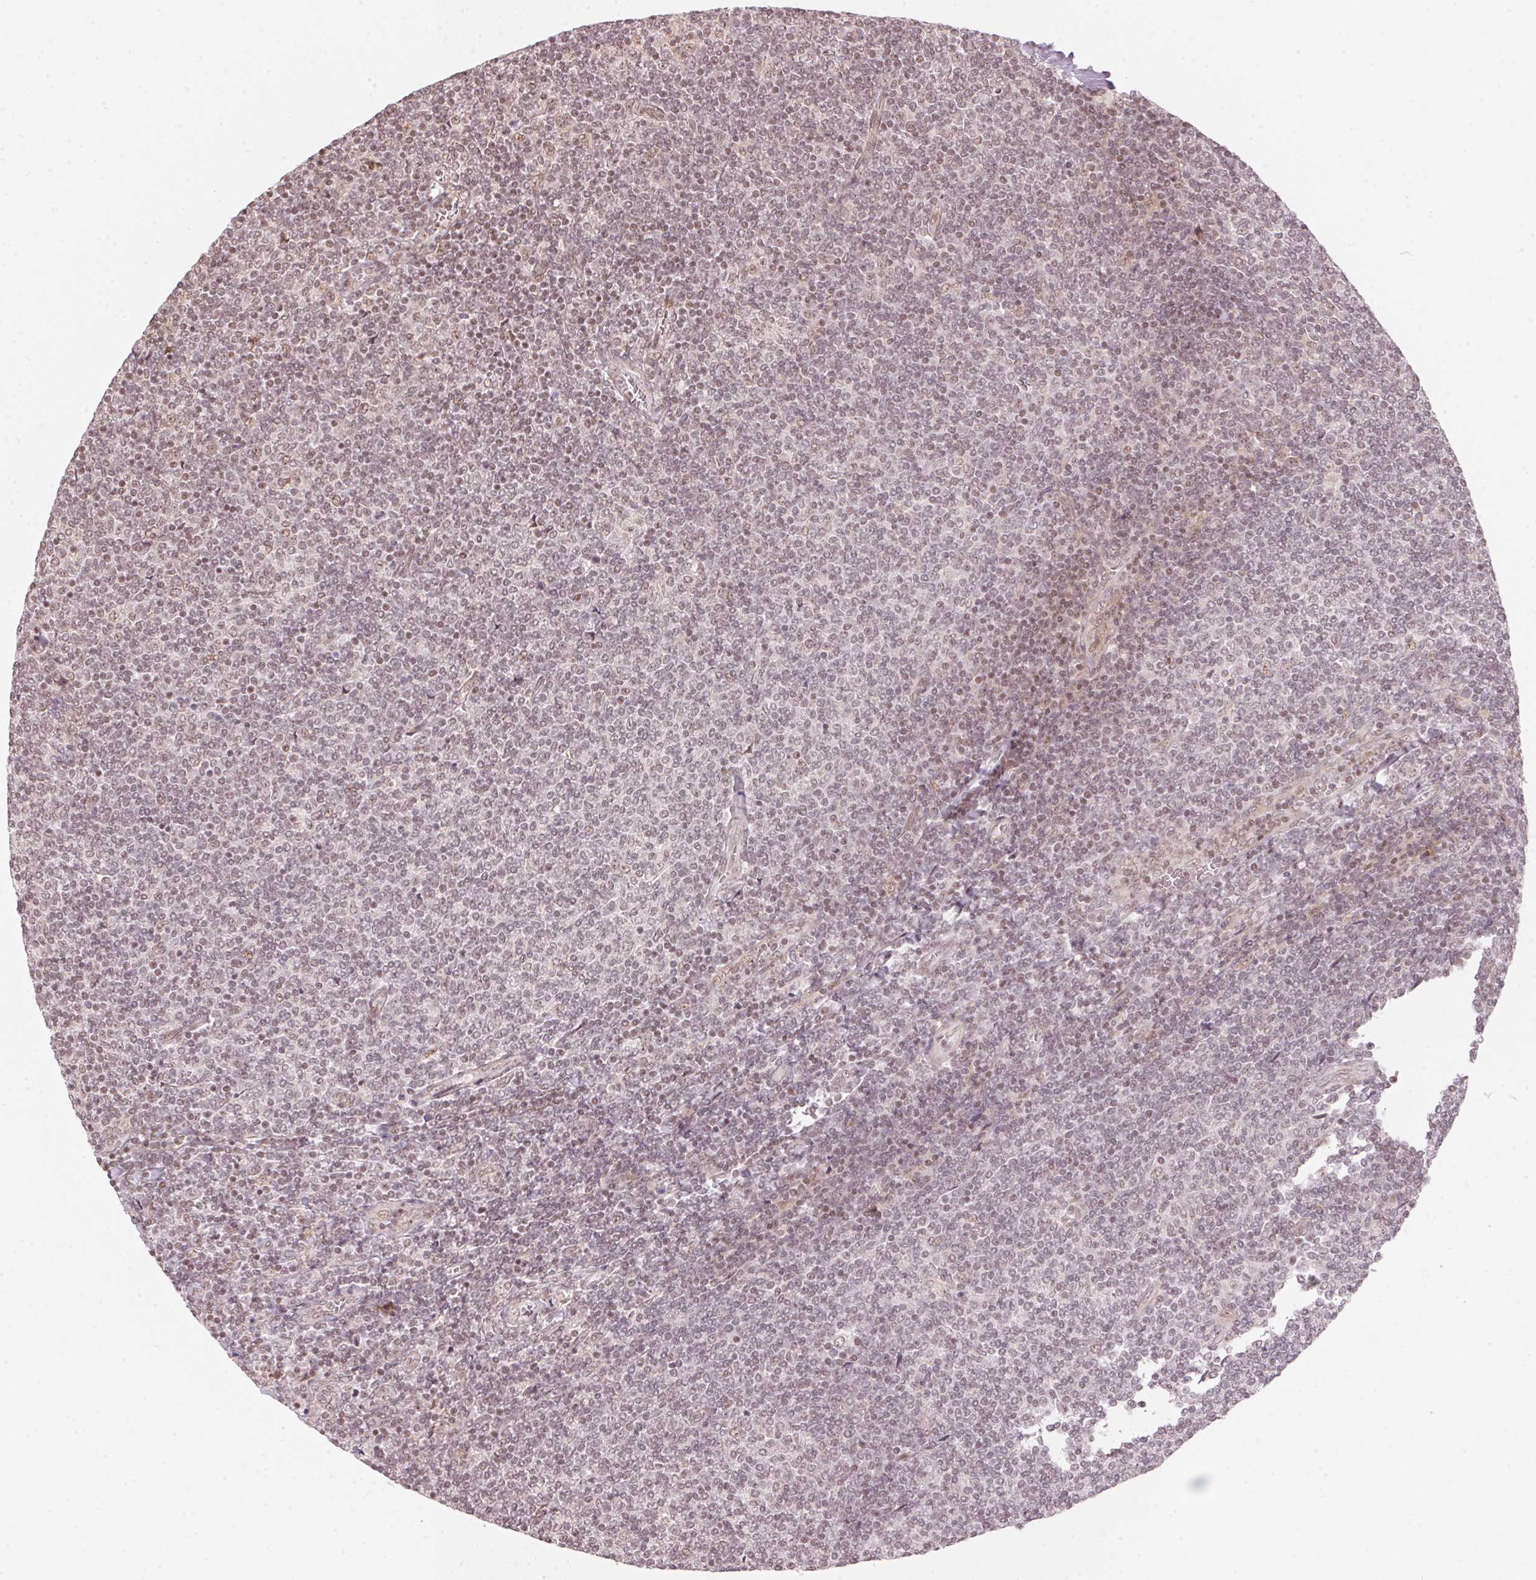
{"staining": {"intensity": "weak", "quantity": "25%-75%", "location": "nuclear"}, "tissue": "lymphoma", "cell_type": "Tumor cells", "image_type": "cancer", "snomed": [{"axis": "morphology", "description": "Malignant lymphoma, non-Hodgkin's type, Low grade"}, {"axis": "topography", "description": "Lymph node"}], "caption": "Lymphoma stained for a protein displays weak nuclear positivity in tumor cells. (DAB IHC, brown staining for protein, blue staining for nuclei).", "gene": "KAT6A", "patient": {"sex": "male", "age": 52}}